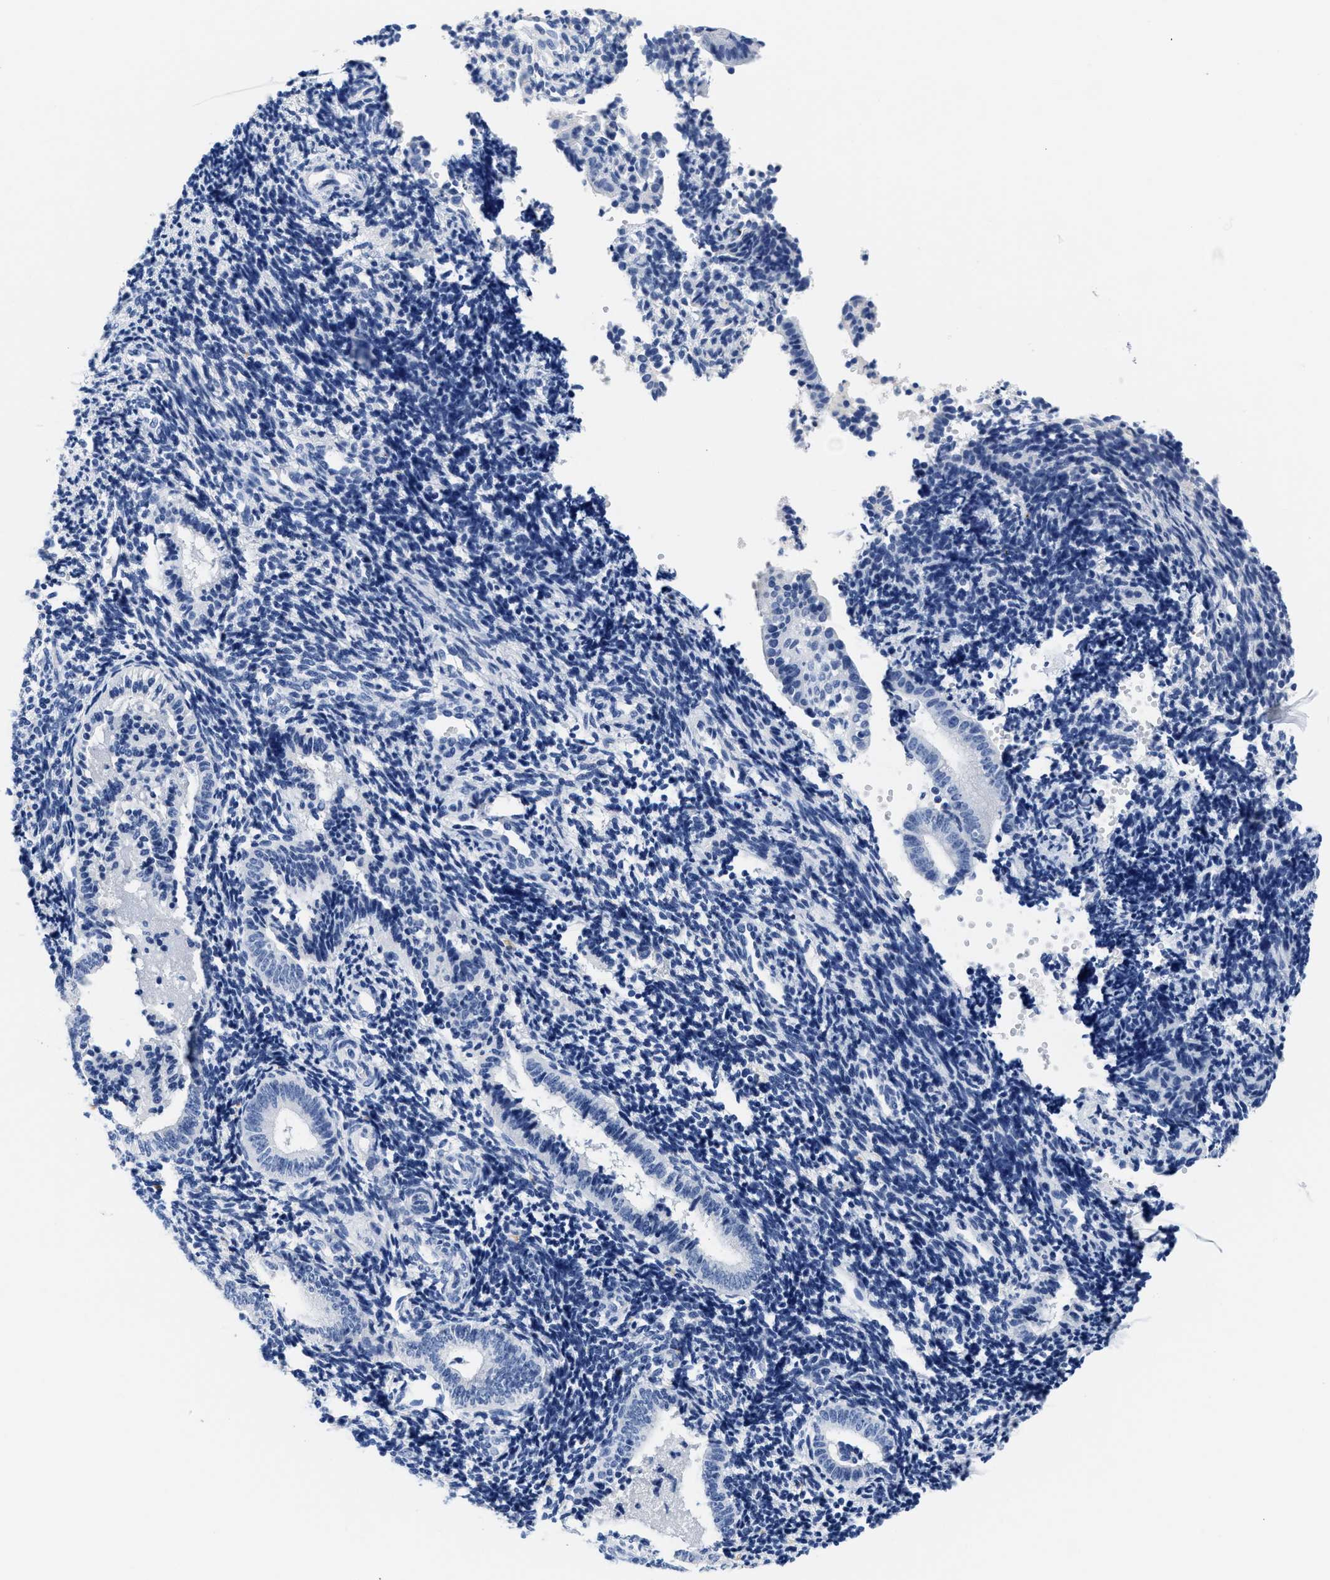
{"staining": {"intensity": "negative", "quantity": "none", "location": "none"}, "tissue": "endometrium", "cell_type": "Cells in endometrial stroma", "image_type": "normal", "snomed": [{"axis": "morphology", "description": "Normal tissue, NOS"}, {"axis": "topography", "description": "Uterus"}, {"axis": "topography", "description": "Endometrium"}], "caption": "This is an immunohistochemistry histopathology image of benign human endometrium. There is no expression in cells in endometrial stroma.", "gene": "TTC3", "patient": {"sex": "female", "age": 33}}